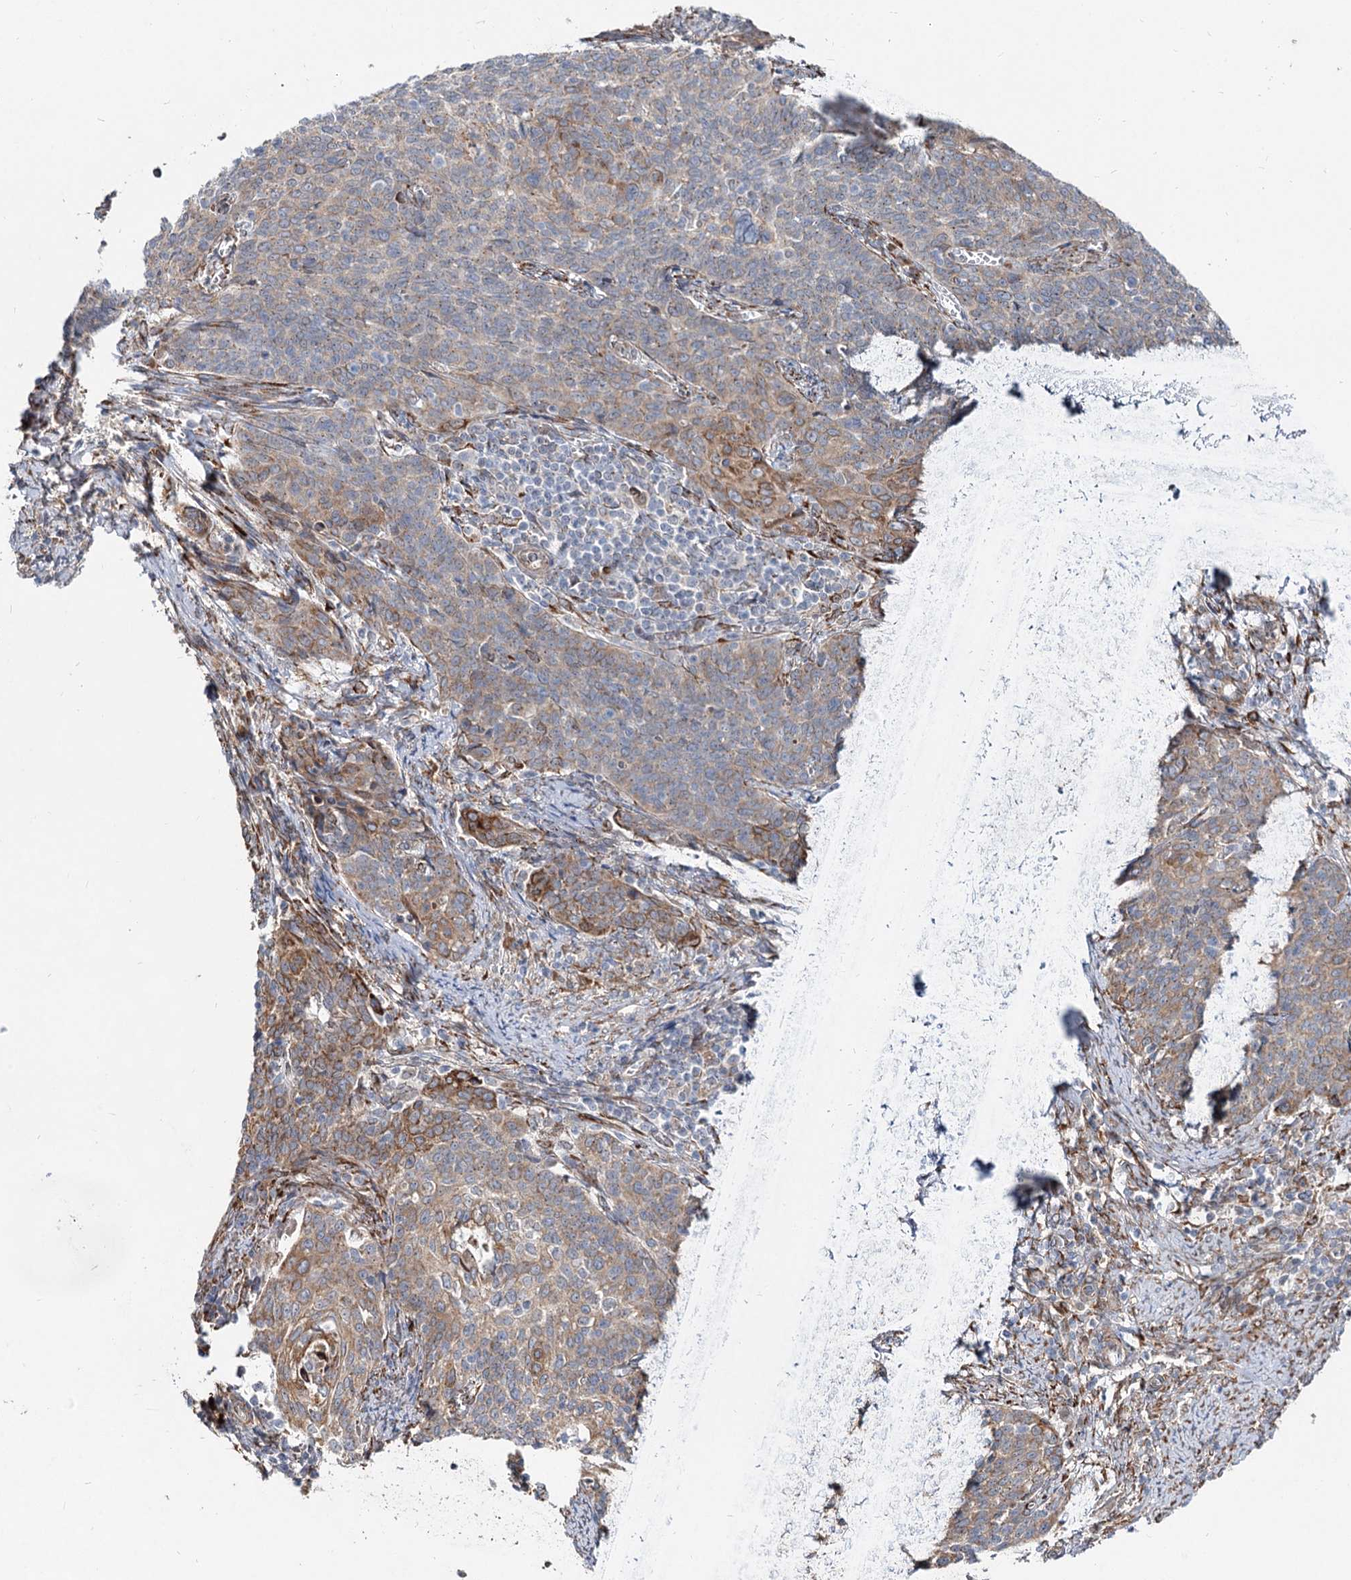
{"staining": {"intensity": "weak", "quantity": "<25%", "location": "cytoplasmic/membranous"}, "tissue": "cervical cancer", "cell_type": "Tumor cells", "image_type": "cancer", "snomed": [{"axis": "morphology", "description": "Squamous cell carcinoma, NOS"}, {"axis": "topography", "description": "Cervix"}], "caption": "An immunohistochemistry (IHC) histopathology image of cervical squamous cell carcinoma is shown. There is no staining in tumor cells of cervical squamous cell carcinoma.", "gene": "SPART", "patient": {"sex": "female", "age": 39}}